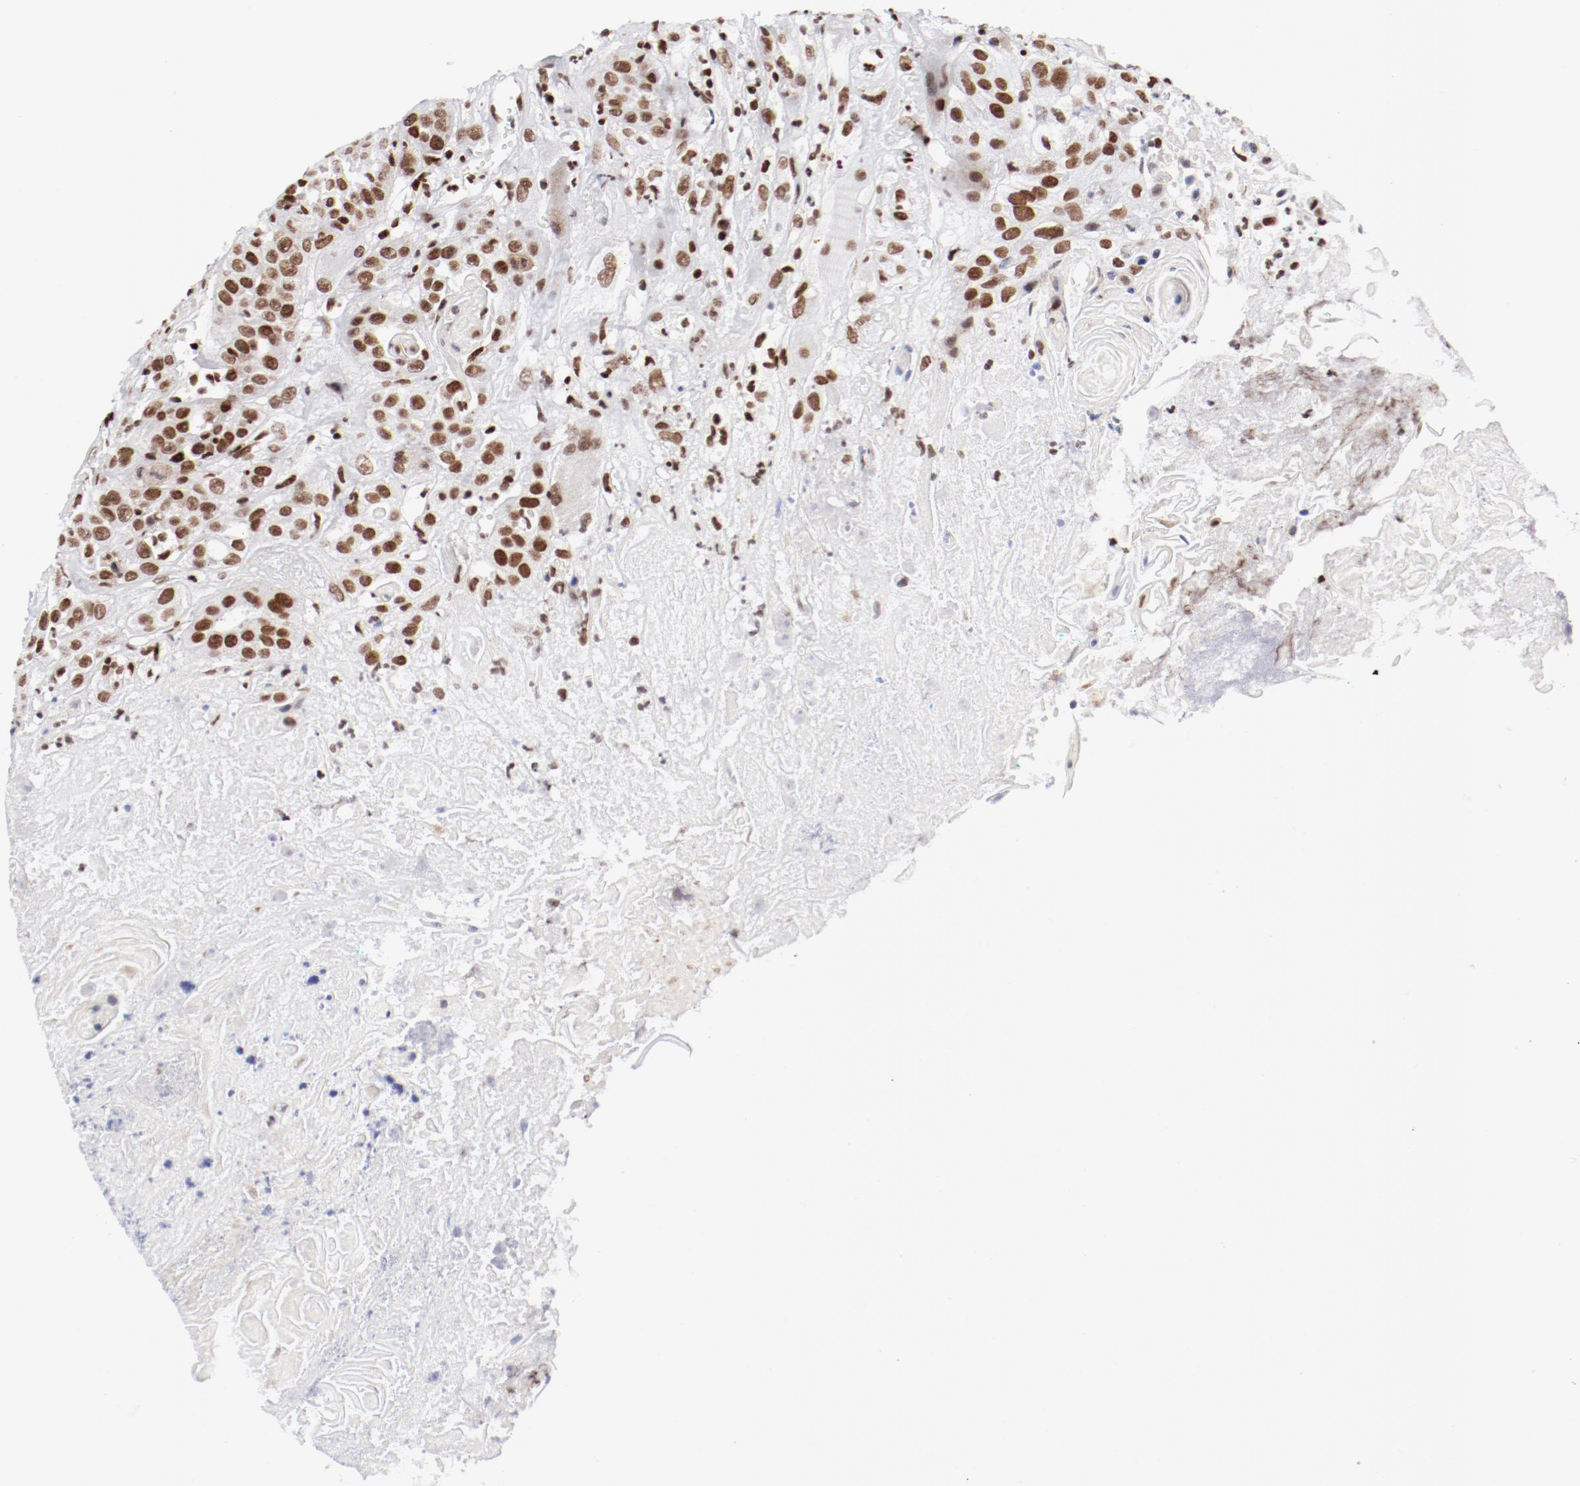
{"staining": {"intensity": "strong", "quantity": ">75%", "location": "nuclear"}, "tissue": "head and neck cancer", "cell_type": "Tumor cells", "image_type": "cancer", "snomed": [{"axis": "morphology", "description": "Squamous cell carcinoma, NOS"}, {"axis": "topography", "description": "Head-Neck"}], "caption": "DAB immunohistochemical staining of human head and neck cancer (squamous cell carcinoma) demonstrates strong nuclear protein expression in approximately >75% of tumor cells. Using DAB (3,3'-diaminobenzidine) (brown) and hematoxylin (blue) stains, captured at high magnification using brightfield microscopy.", "gene": "NFYB", "patient": {"sex": "female", "age": 84}}